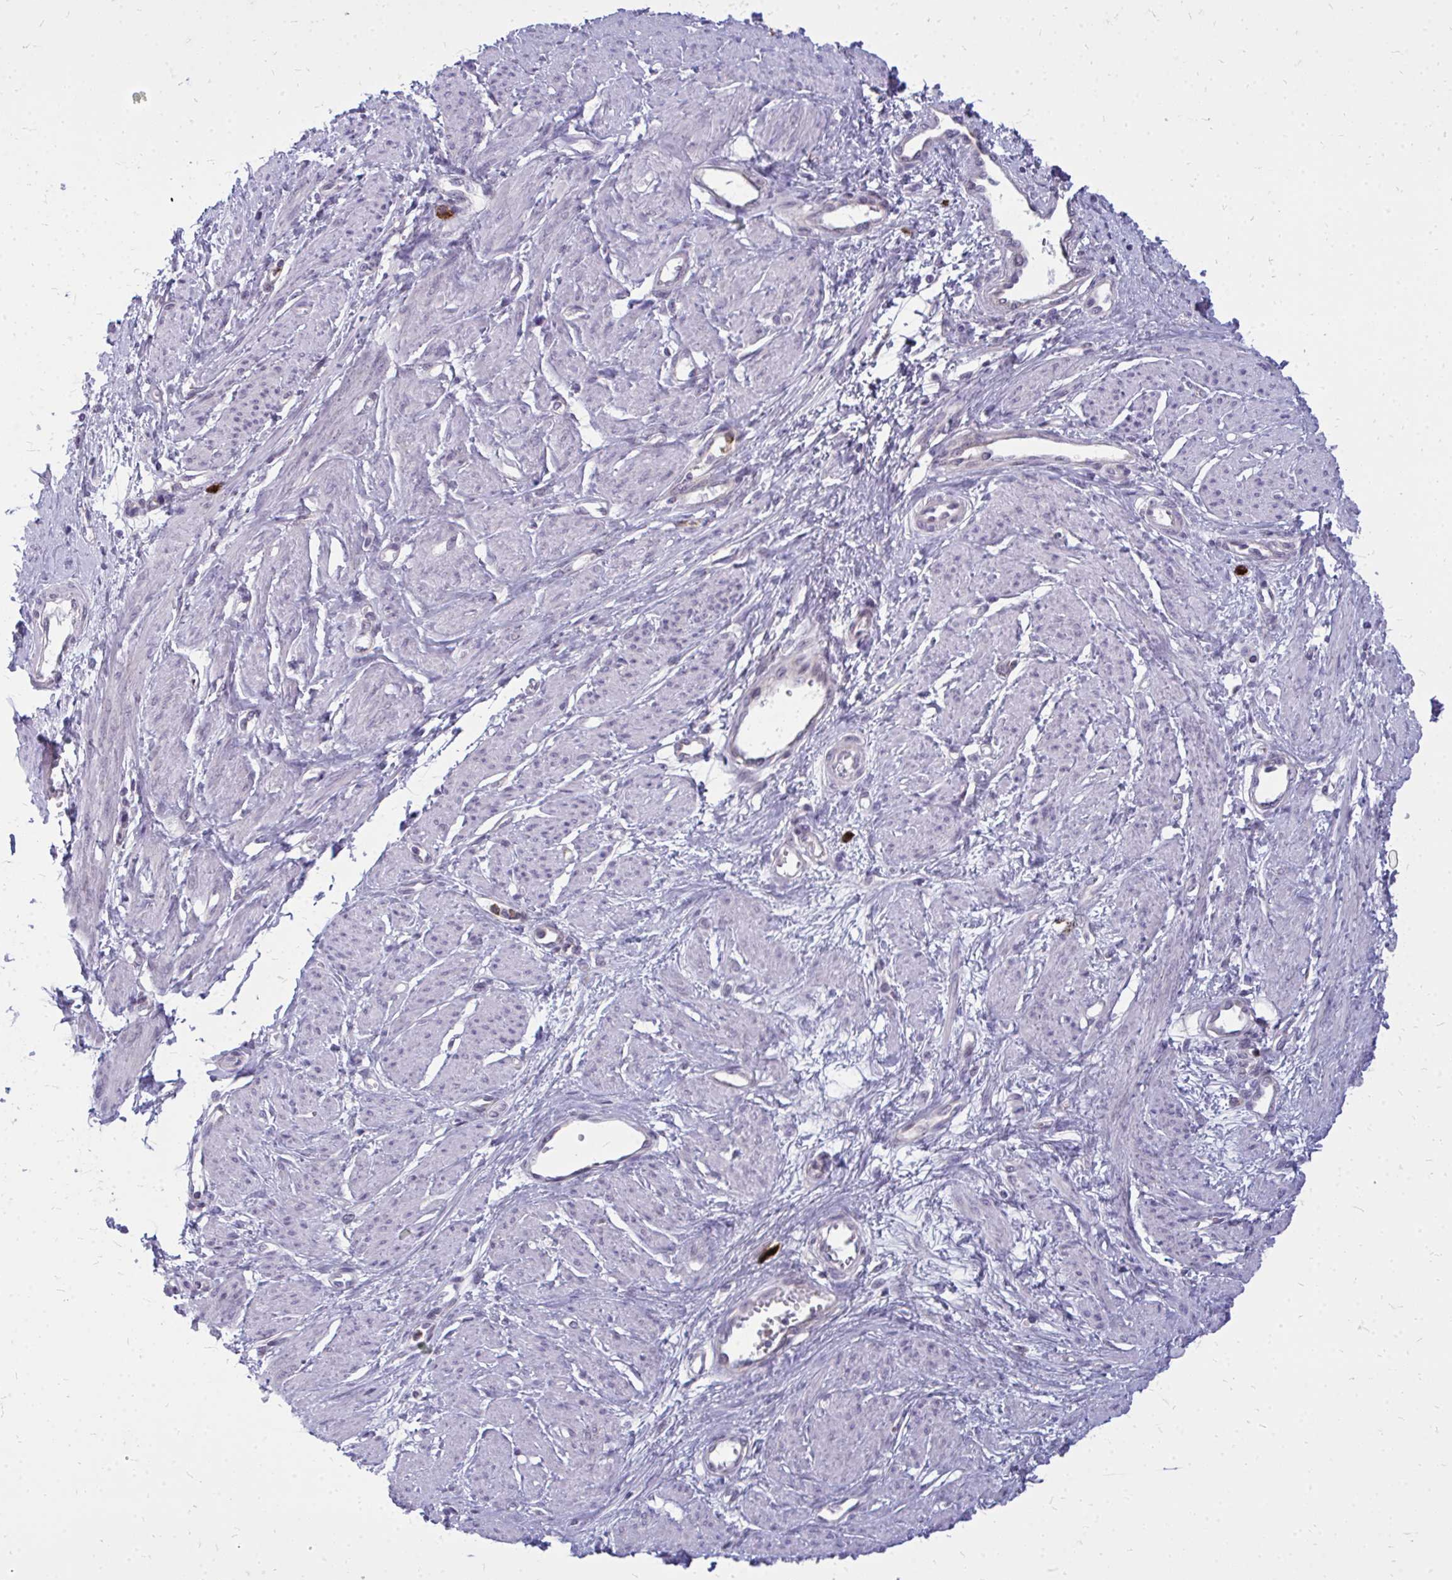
{"staining": {"intensity": "weak", "quantity": "<25%", "location": "cytoplasmic/membranous"}, "tissue": "smooth muscle", "cell_type": "Smooth muscle cells", "image_type": "normal", "snomed": [{"axis": "morphology", "description": "Normal tissue, NOS"}, {"axis": "topography", "description": "Smooth muscle"}, {"axis": "topography", "description": "Uterus"}], "caption": "DAB immunohistochemical staining of unremarkable smooth muscle exhibits no significant expression in smooth muscle cells.", "gene": "ACSL5", "patient": {"sex": "female", "age": 39}}